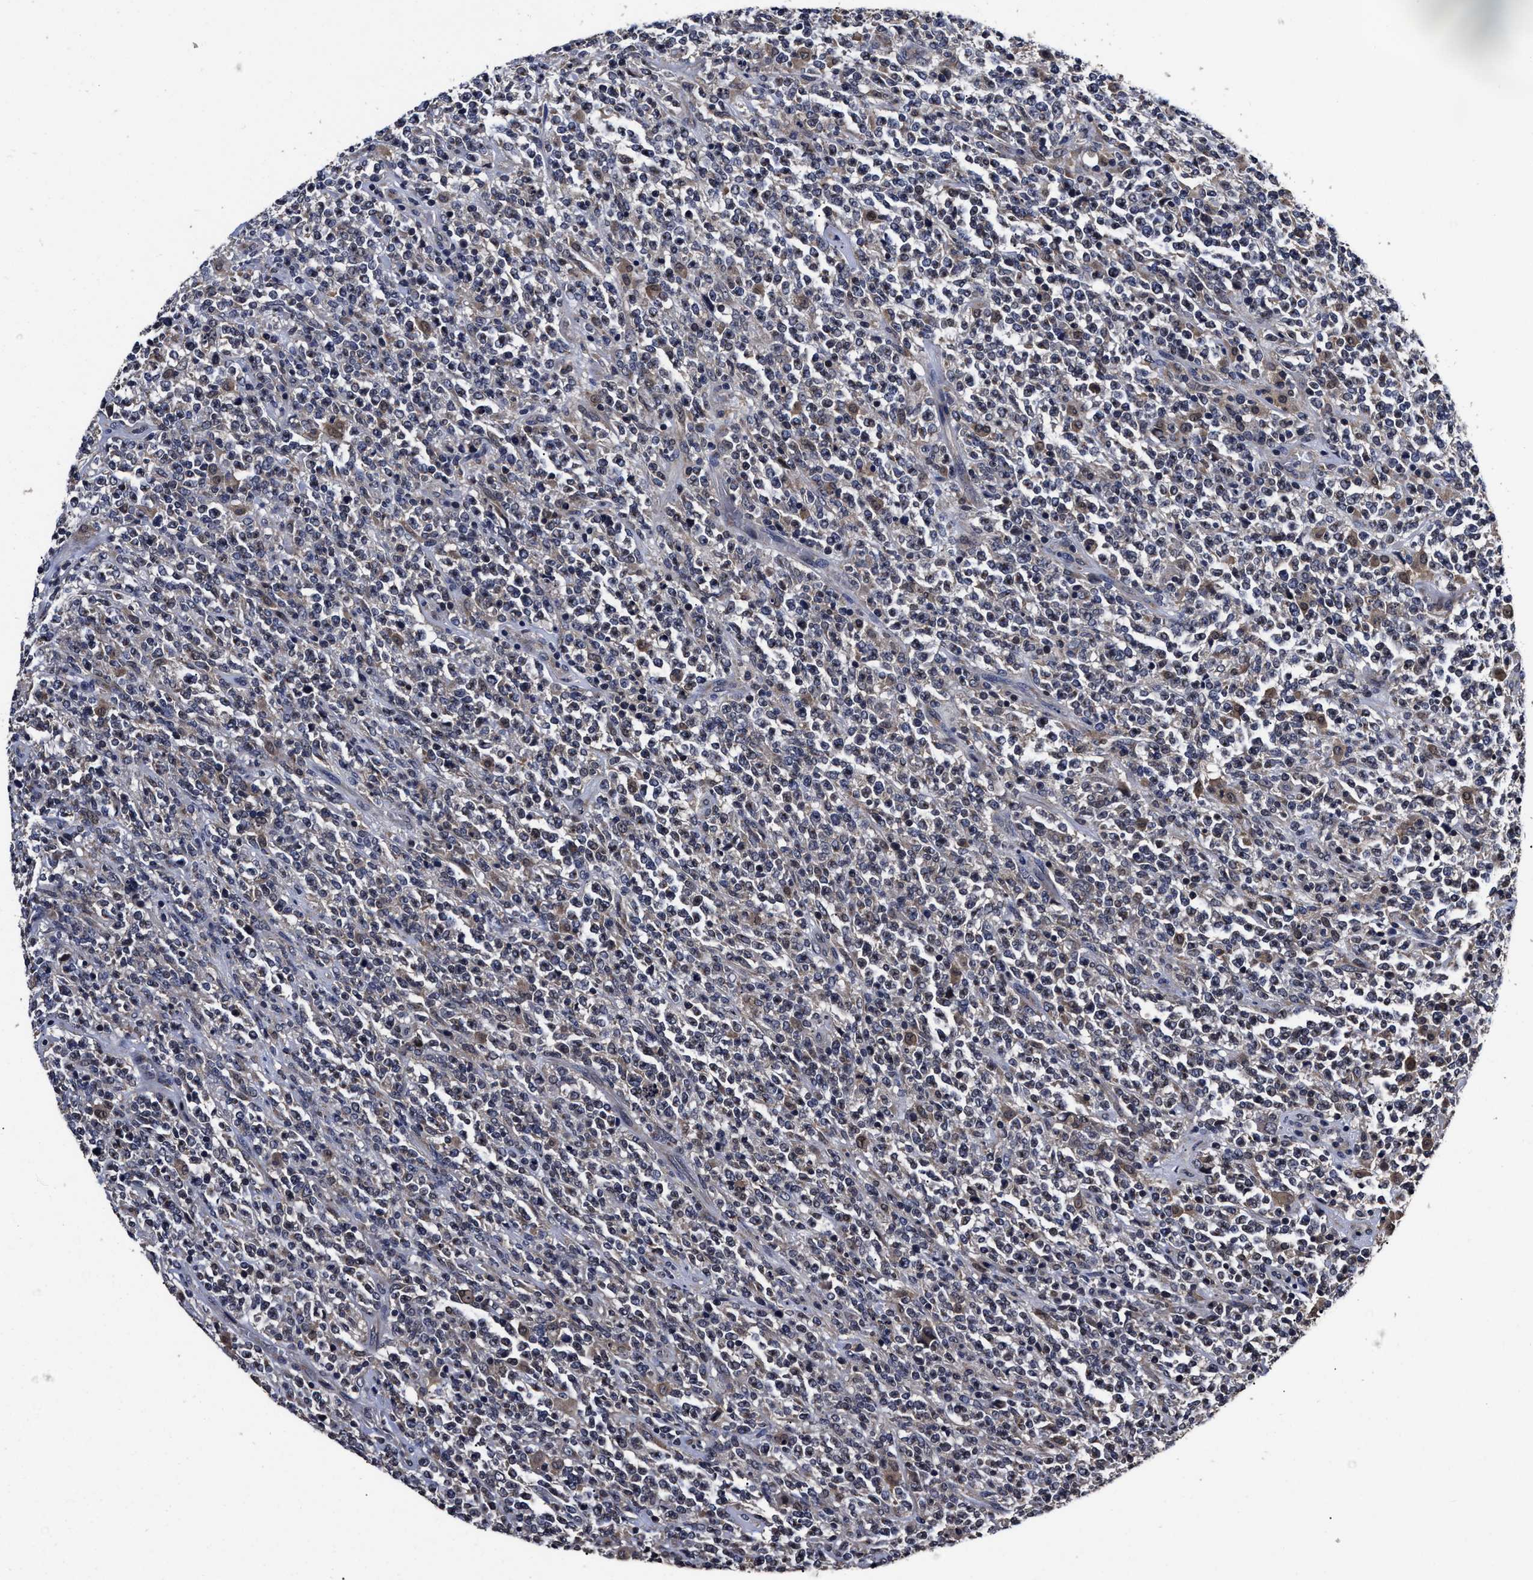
{"staining": {"intensity": "weak", "quantity": "<25%", "location": "cytoplasmic/membranous"}, "tissue": "lymphoma", "cell_type": "Tumor cells", "image_type": "cancer", "snomed": [{"axis": "morphology", "description": "Malignant lymphoma, non-Hodgkin's type, High grade"}, {"axis": "topography", "description": "Soft tissue"}], "caption": "Lymphoma was stained to show a protein in brown. There is no significant staining in tumor cells.", "gene": "SOCS5", "patient": {"sex": "male", "age": 18}}